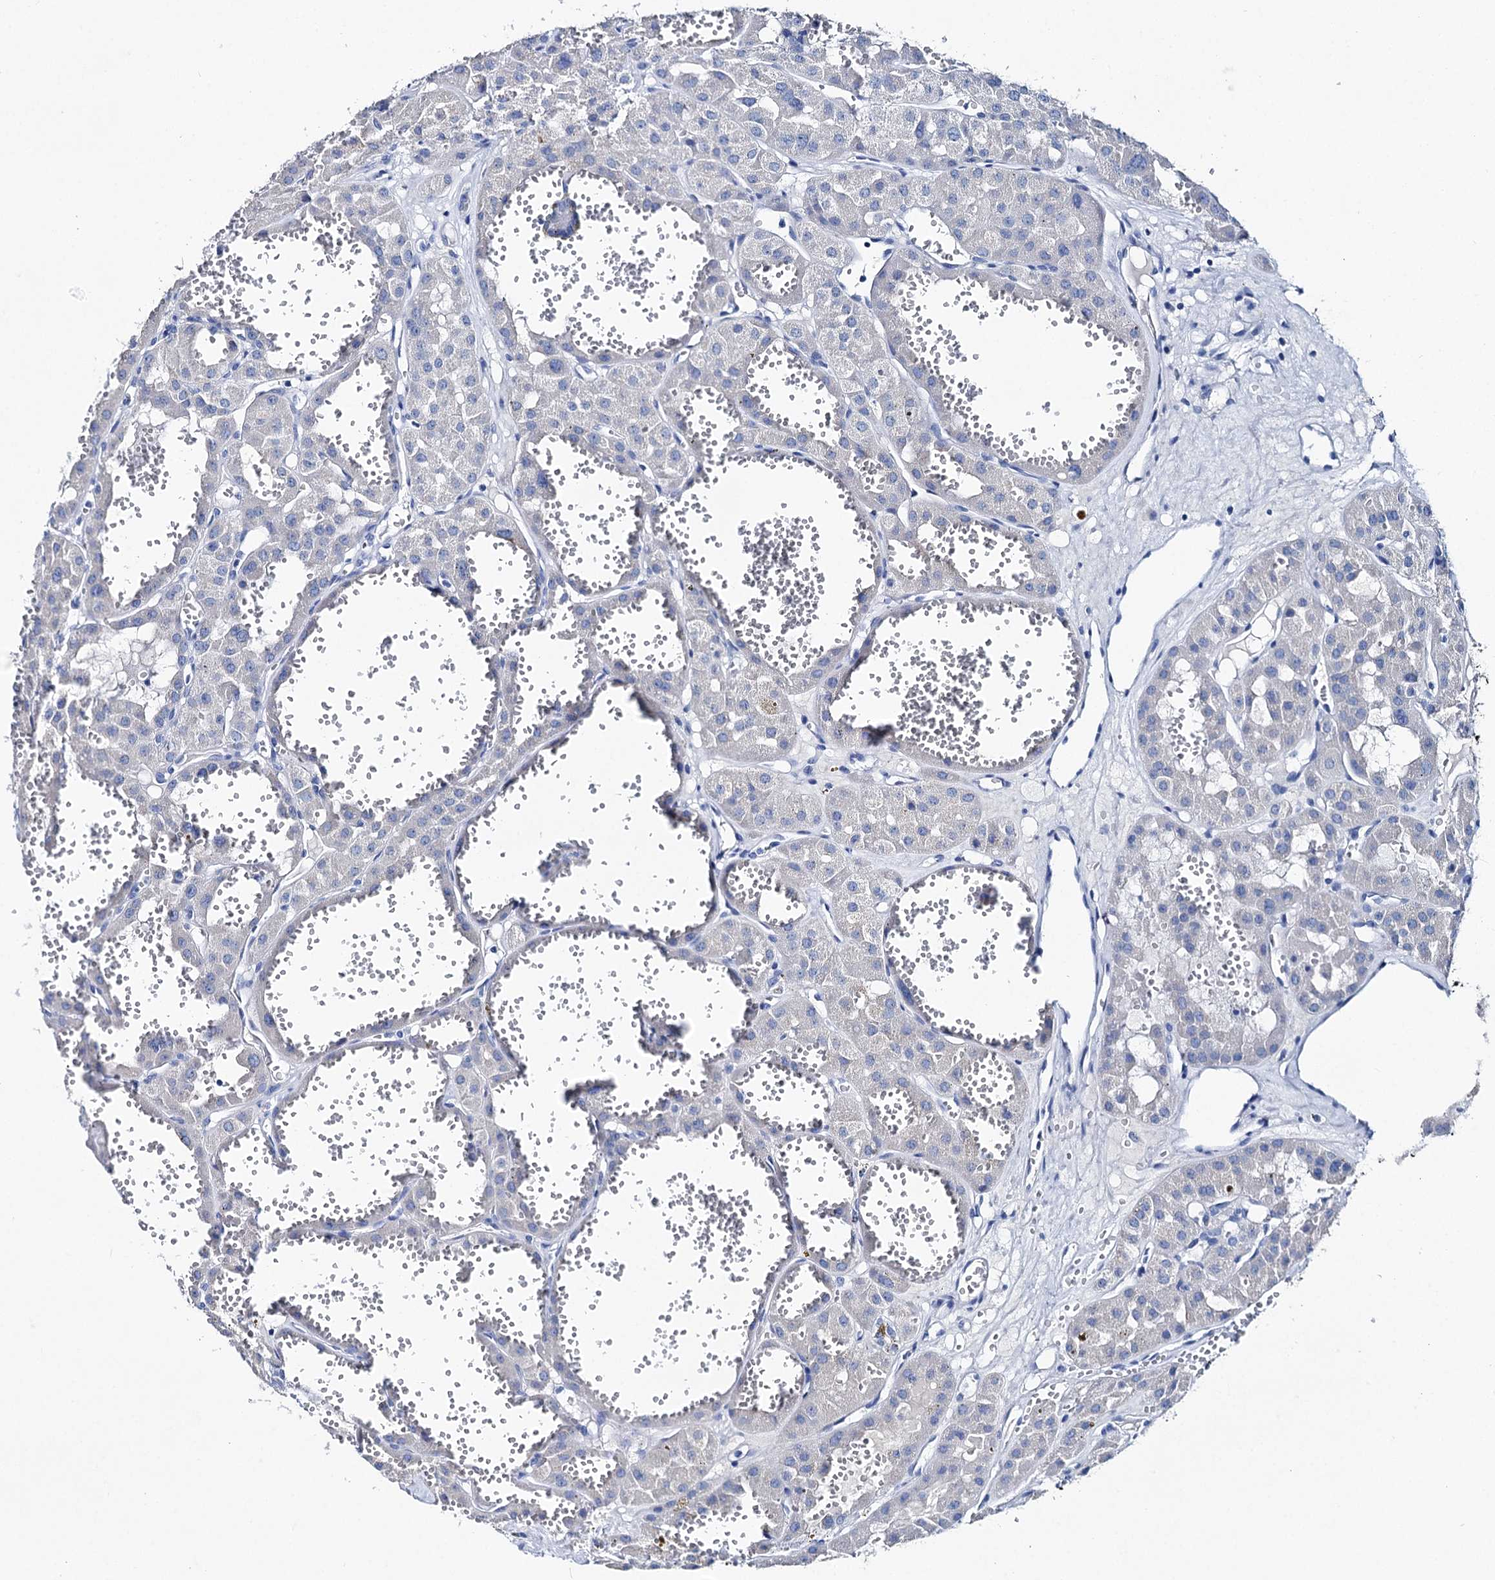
{"staining": {"intensity": "negative", "quantity": "none", "location": "none"}, "tissue": "renal cancer", "cell_type": "Tumor cells", "image_type": "cancer", "snomed": [{"axis": "morphology", "description": "Carcinoma, NOS"}, {"axis": "topography", "description": "Kidney"}], "caption": "Carcinoma (renal) was stained to show a protein in brown. There is no significant positivity in tumor cells.", "gene": "BRINP1", "patient": {"sex": "female", "age": 75}}